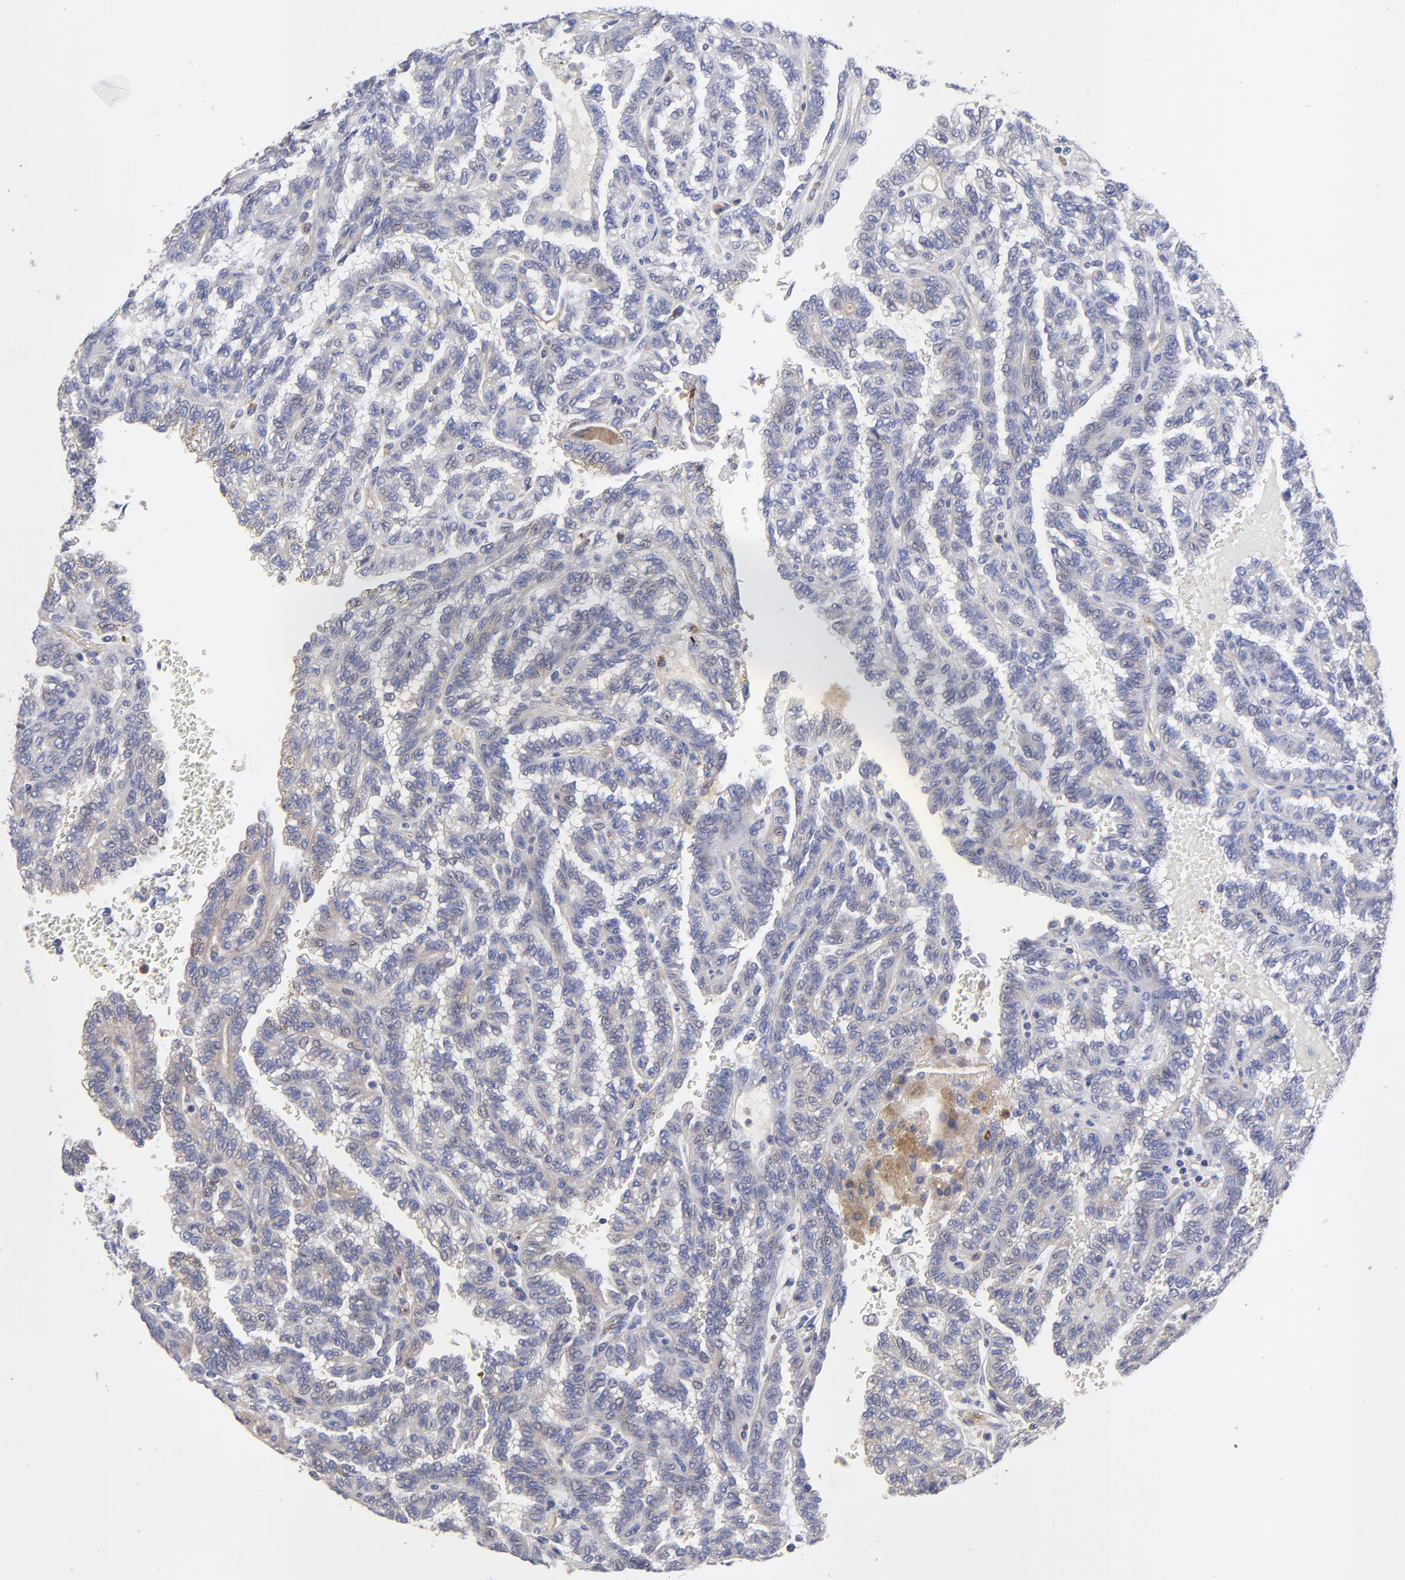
{"staining": {"intensity": "negative", "quantity": "none", "location": "none"}, "tissue": "renal cancer", "cell_type": "Tumor cells", "image_type": "cancer", "snomed": [{"axis": "morphology", "description": "Inflammation, NOS"}, {"axis": "morphology", "description": "Adenocarcinoma, NOS"}, {"axis": "topography", "description": "Kidney"}], "caption": "This image is of adenocarcinoma (renal) stained with IHC to label a protein in brown with the nuclei are counter-stained blue. There is no positivity in tumor cells.", "gene": "SULF2", "patient": {"sex": "male", "age": 68}}